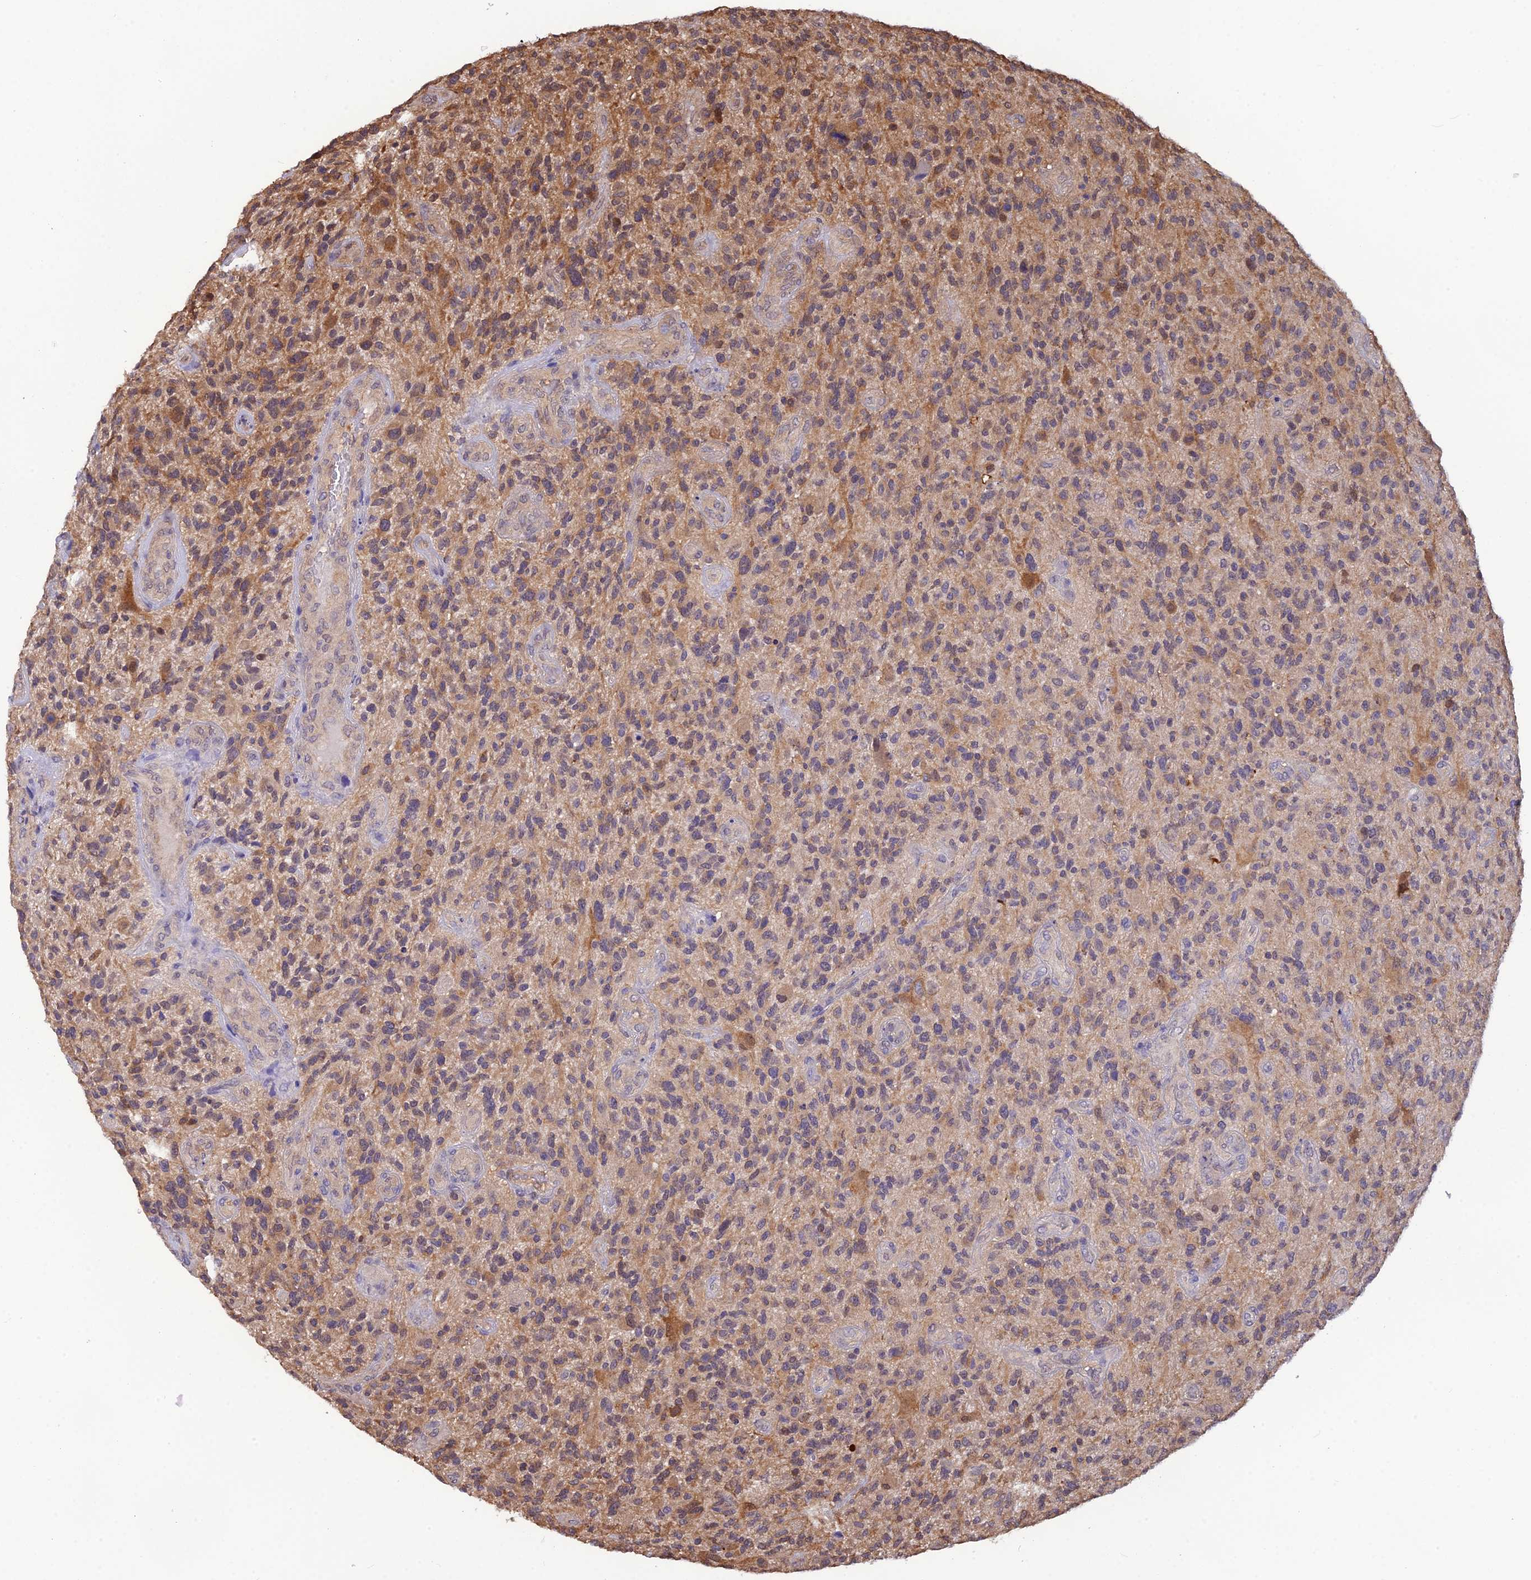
{"staining": {"intensity": "moderate", "quantity": "<25%", "location": "cytoplasmic/membranous"}, "tissue": "glioma", "cell_type": "Tumor cells", "image_type": "cancer", "snomed": [{"axis": "morphology", "description": "Glioma, malignant, High grade"}, {"axis": "topography", "description": "Brain"}], "caption": "The micrograph displays staining of high-grade glioma (malignant), revealing moderate cytoplasmic/membranous protein positivity (brown color) within tumor cells. (DAB (3,3'-diaminobenzidine) IHC, brown staining for protein, blue staining for nuclei).", "gene": "HINT1", "patient": {"sex": "male", "age": 47}}